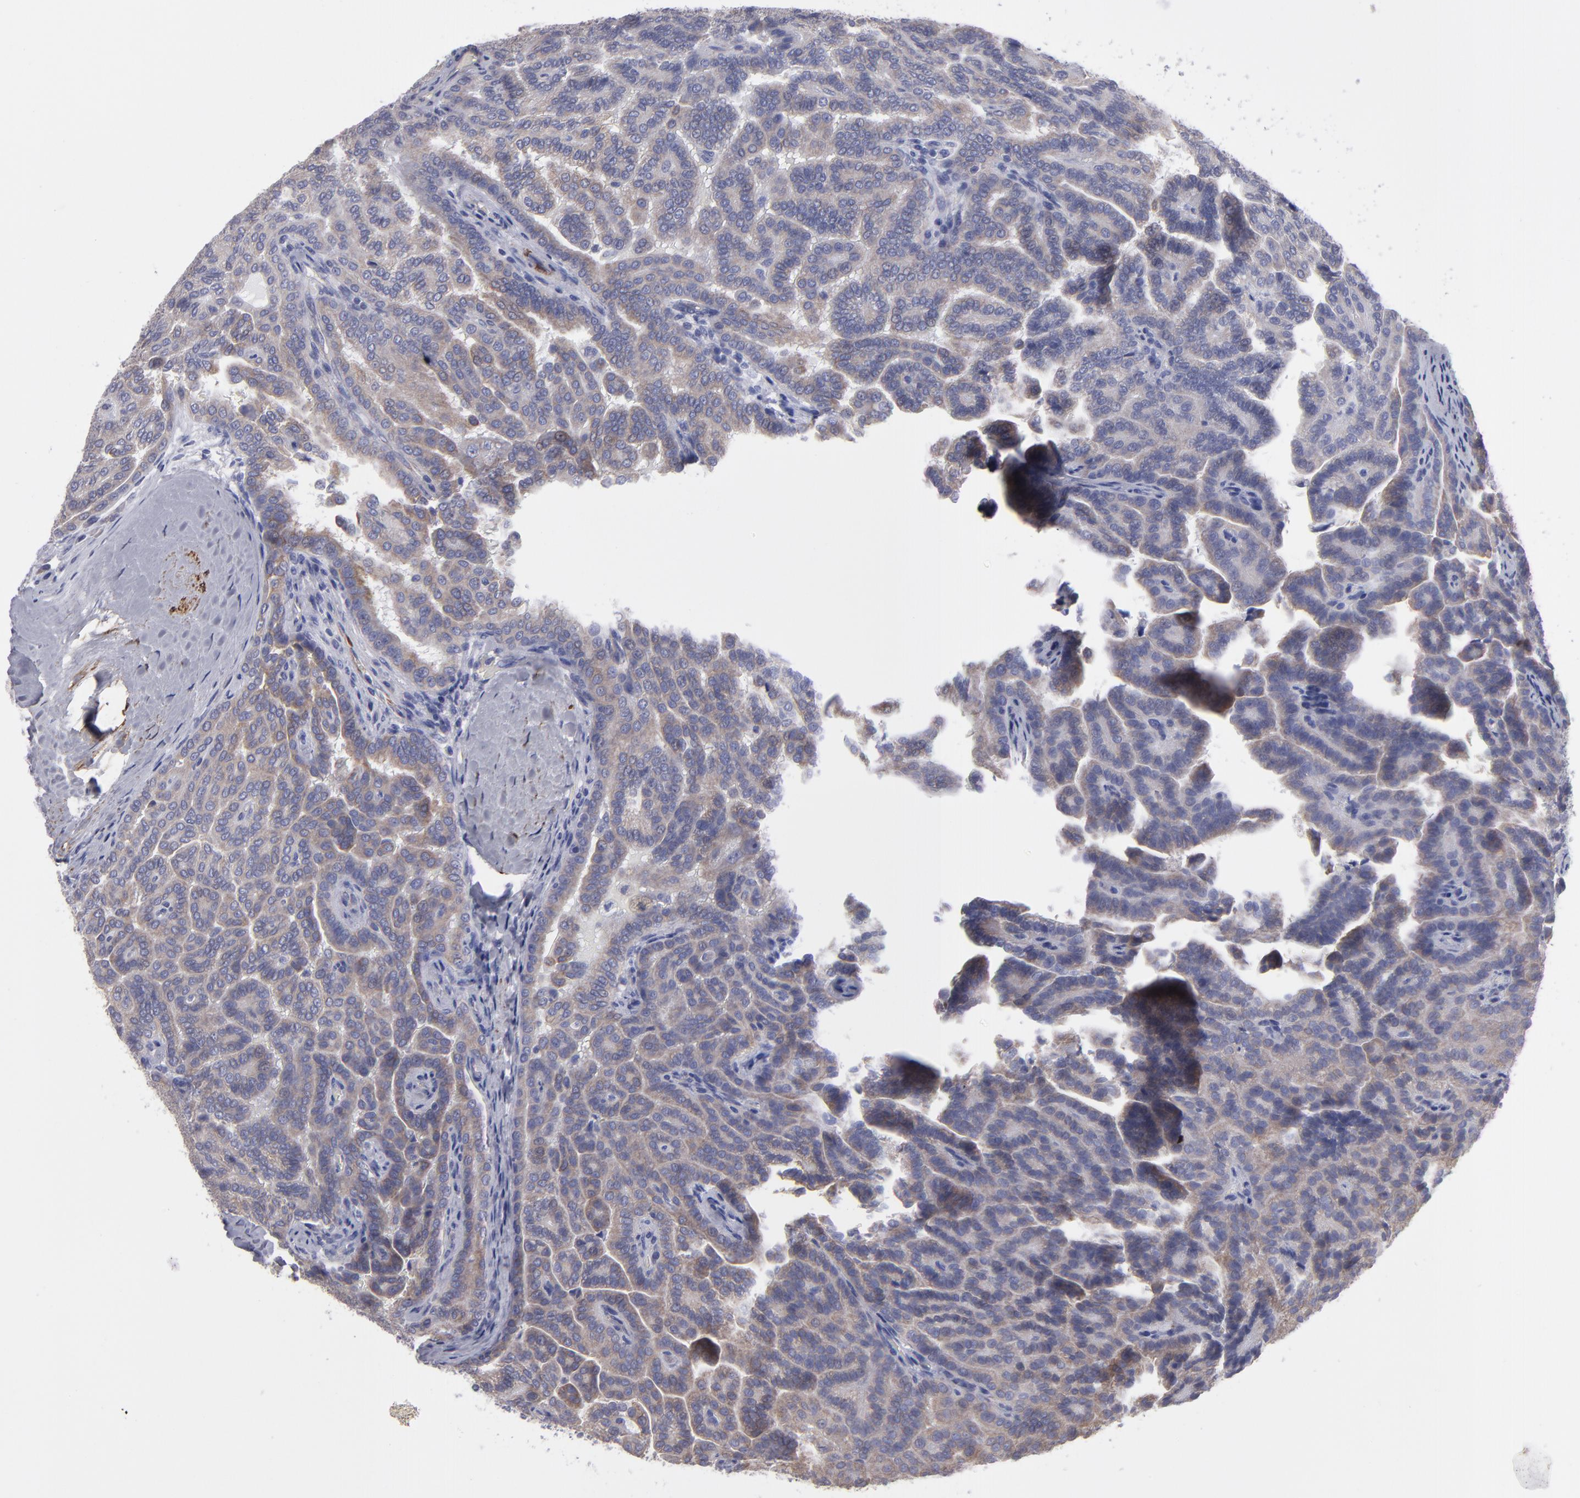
{"staining": {"intensity": "weak", "quantity": ">75%", "location": "cytoplasmic/membranous"}, "tissue": "renal cancer", "cell_type": "Tumor cells", "image_type": "cancer", "snomed": [{"axis": "morphology", "description": "Adenocarcinoma, NOS"}, {"axis": "topography", "description": "Kidney"}], "caption": "Approximately >75% of tumor cells in human renal cancer display weak cytoplasmic/membranous protein expression as visualized by brown immunohistochemical staining.", "gene": "SLMAP", "patient": {"sex": "male", "age": 61}}